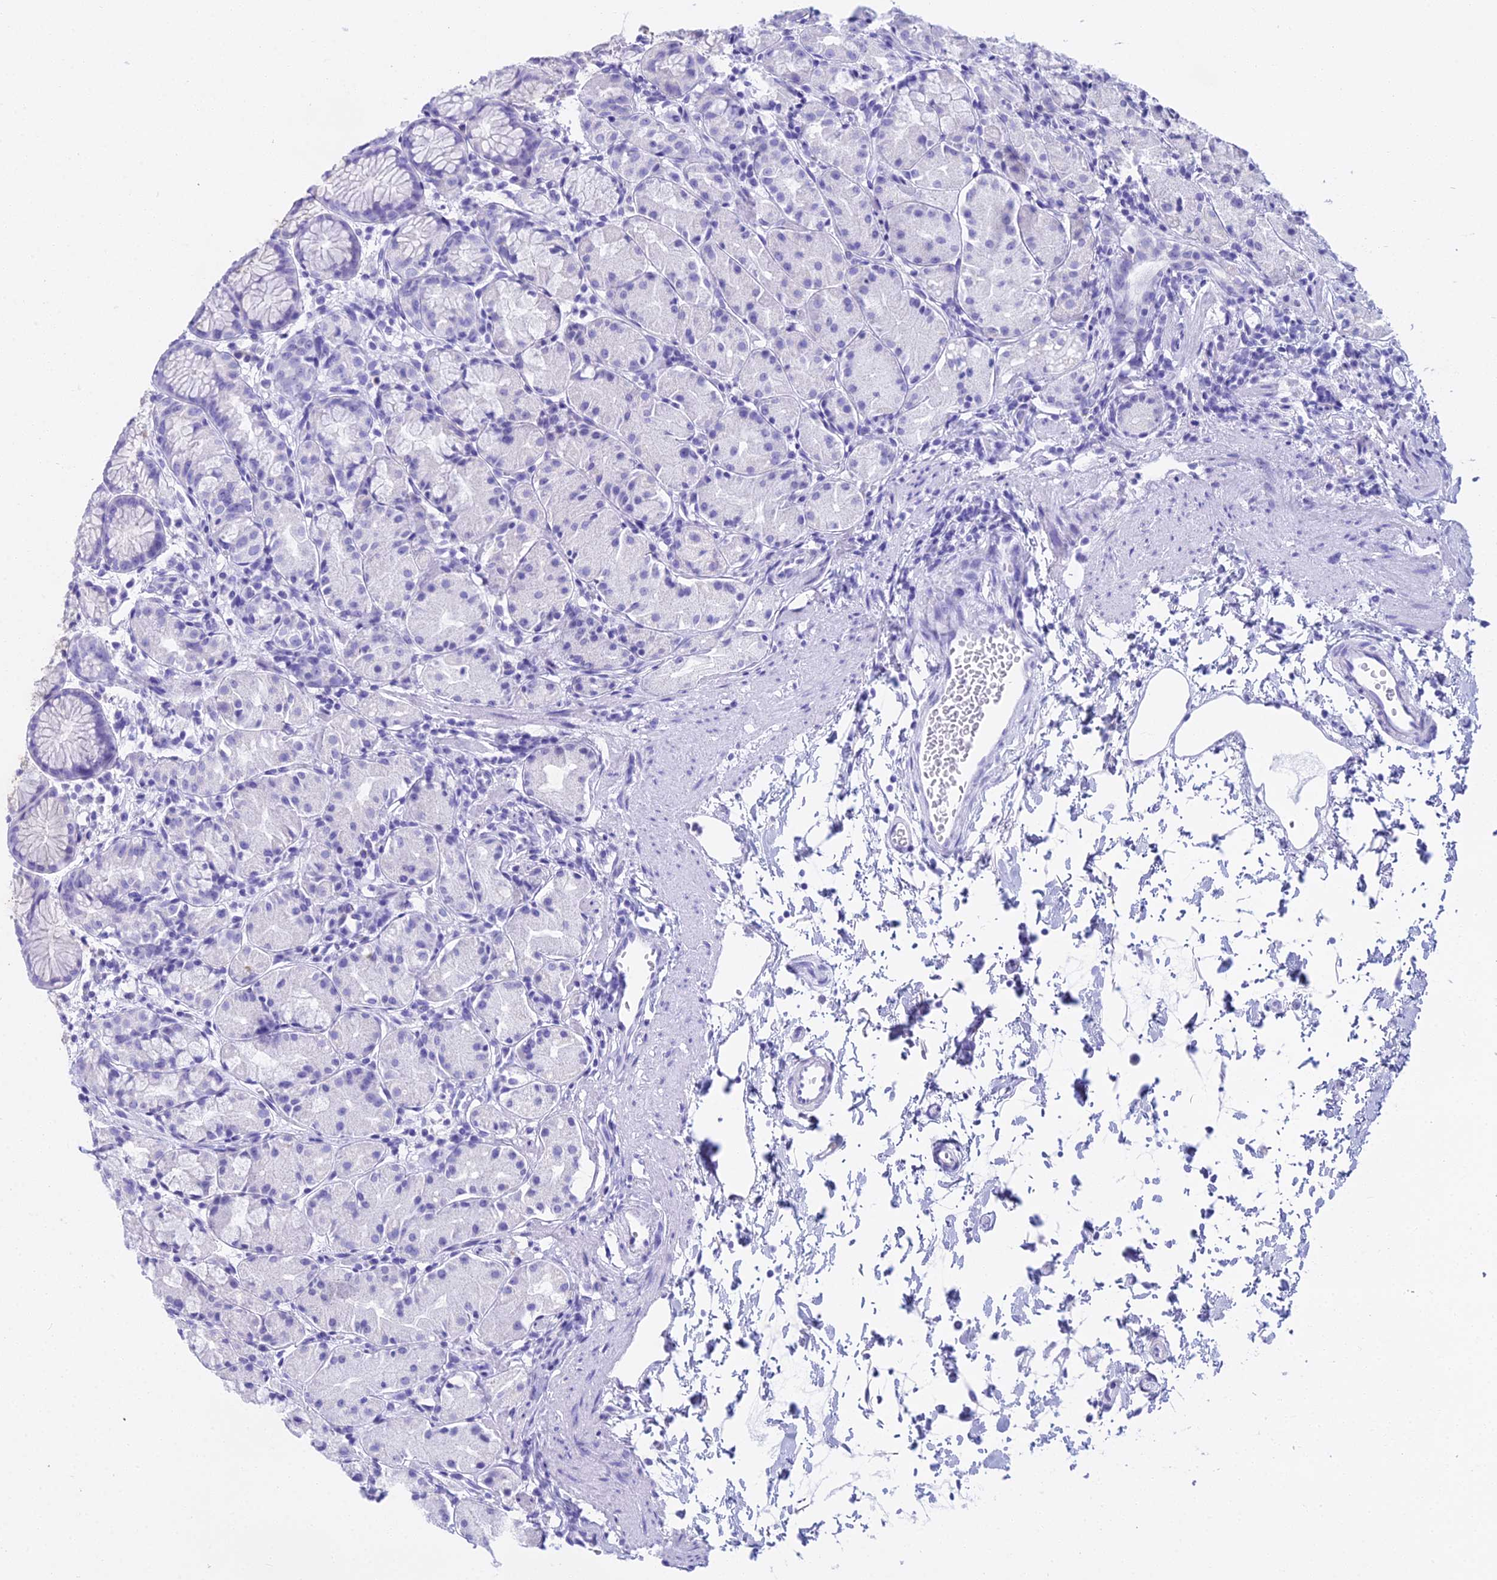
{"staining": {"intensity": "negative", "quantity": "none", "location": "none"}, "tissue": "stomach", "cell_type": "Glandular cells", "image_type": "normal", "snomed": [{"axis": "morphology", "description": "Normal tissue, NOS"}, {"axis": "topography", "description": "Stomach, upper"}], "caption": "Immunohistochemistry photomicrograph of benign stomach: human stomach stained with DAB (3,3'-diaminobenzidine) demonstrates no significant protein staining in glandular cells. Brightfield microscopy of immunohistochemistry (IHC) stained with DAB (brown) and hematoxylin (blue), captured at high magnification.", "gene": "CGB1", "patient": {"sex": "male", "age": 47}}